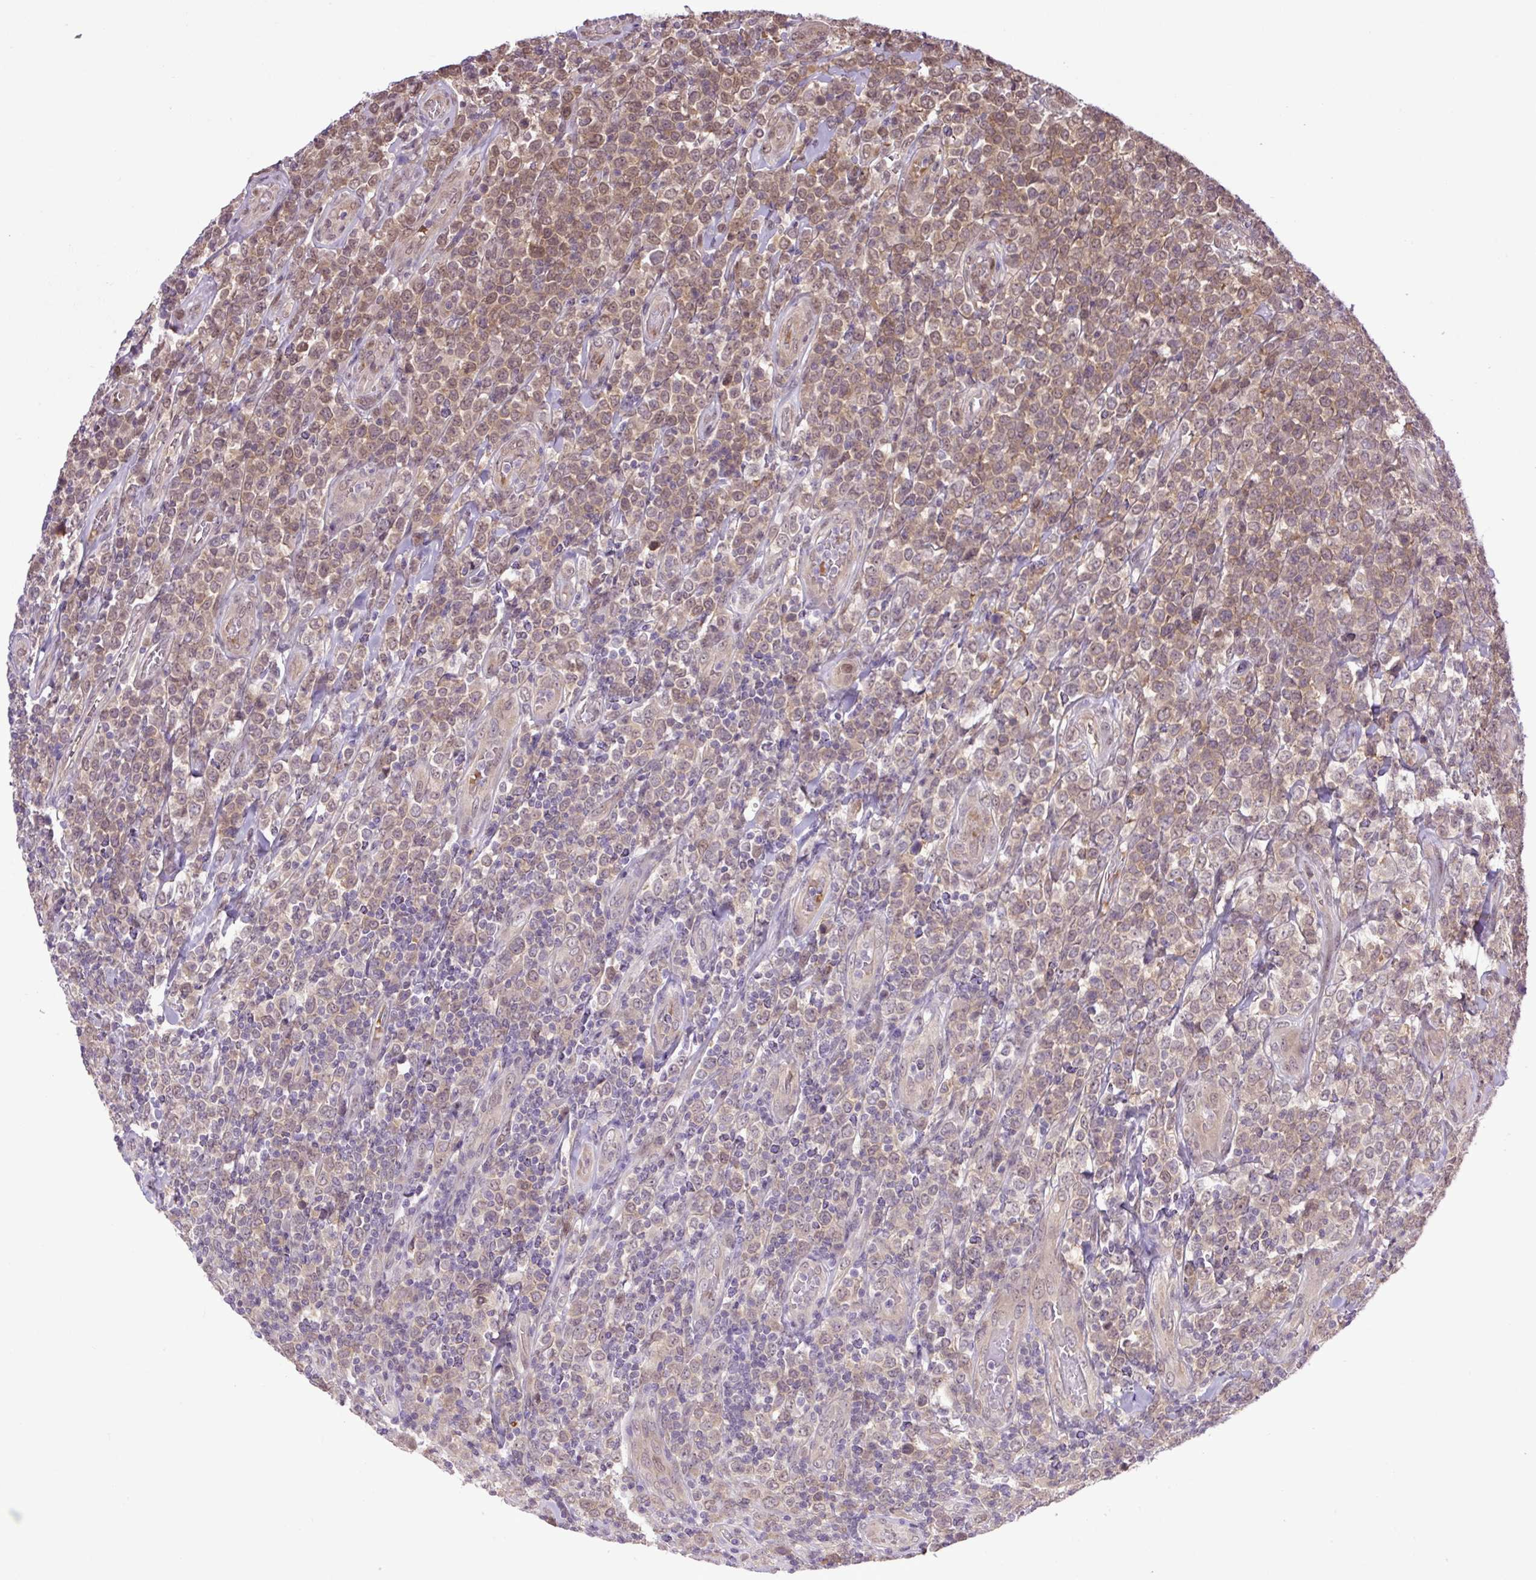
{"staining": {"intensity": "weak", "quantity": "<25%", "location": "nuclear"}, "tissue": "lymphoma", "cell_type": "Tumor cells", "image_type": "cancer", "snomed": [{"axis": "morphology", "description": "Malignant lymphoma, non-Hodgkin's type, High grade"}, {"axis": "topography", "description": "Soft tissue"}], "caption": "The histopathology image exhibits no significant staining in tumor cells of malignant lymphoma, non-Hodgkin's type (high-grade).", "gene": "SGTA", "patient": {"sex": "female", "age": 56}}